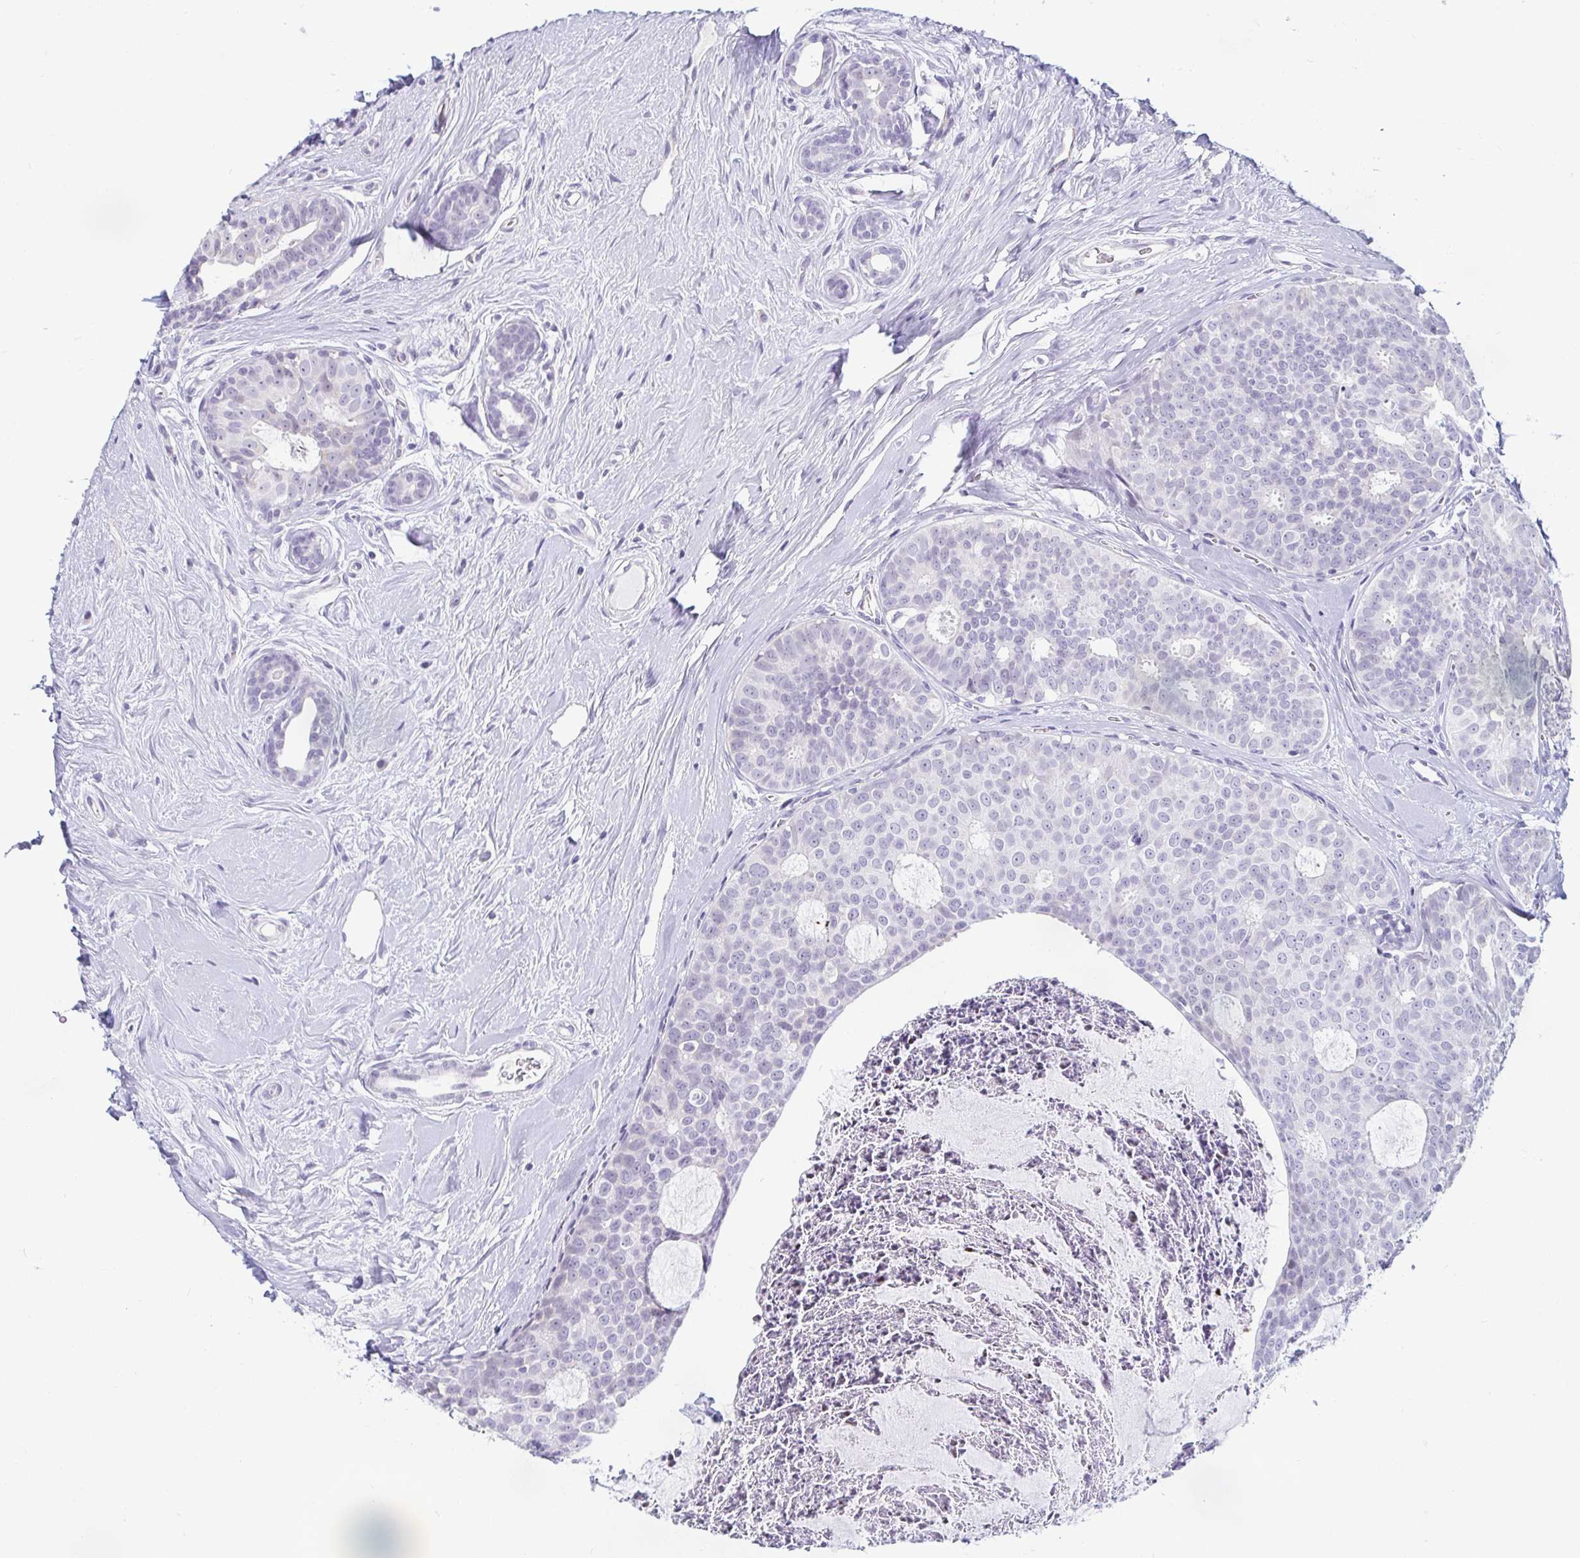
{"staining": {"intensity": "negative", "quantity": "none", "location": "none"}, "tissue": "breast cancer", "cell_type": "Tumor cells", "image_type": "cancer", "snomed": [{"axis": "morphology", "description": "Duct carcinoma"}, {"axis": "topography", "description": "Breast"}], "caption": "An image of breast cancer (intraductal carcinoma) stained for a protein demonstrates no brown staining in tumor cells. Brightfield microscopy of immunohistochemistry stained with DAB (brown) and hematoxylin (blue), captured at high magnification.", "gene": "CR2", "patient": {"sex": "female", "age": 45}}